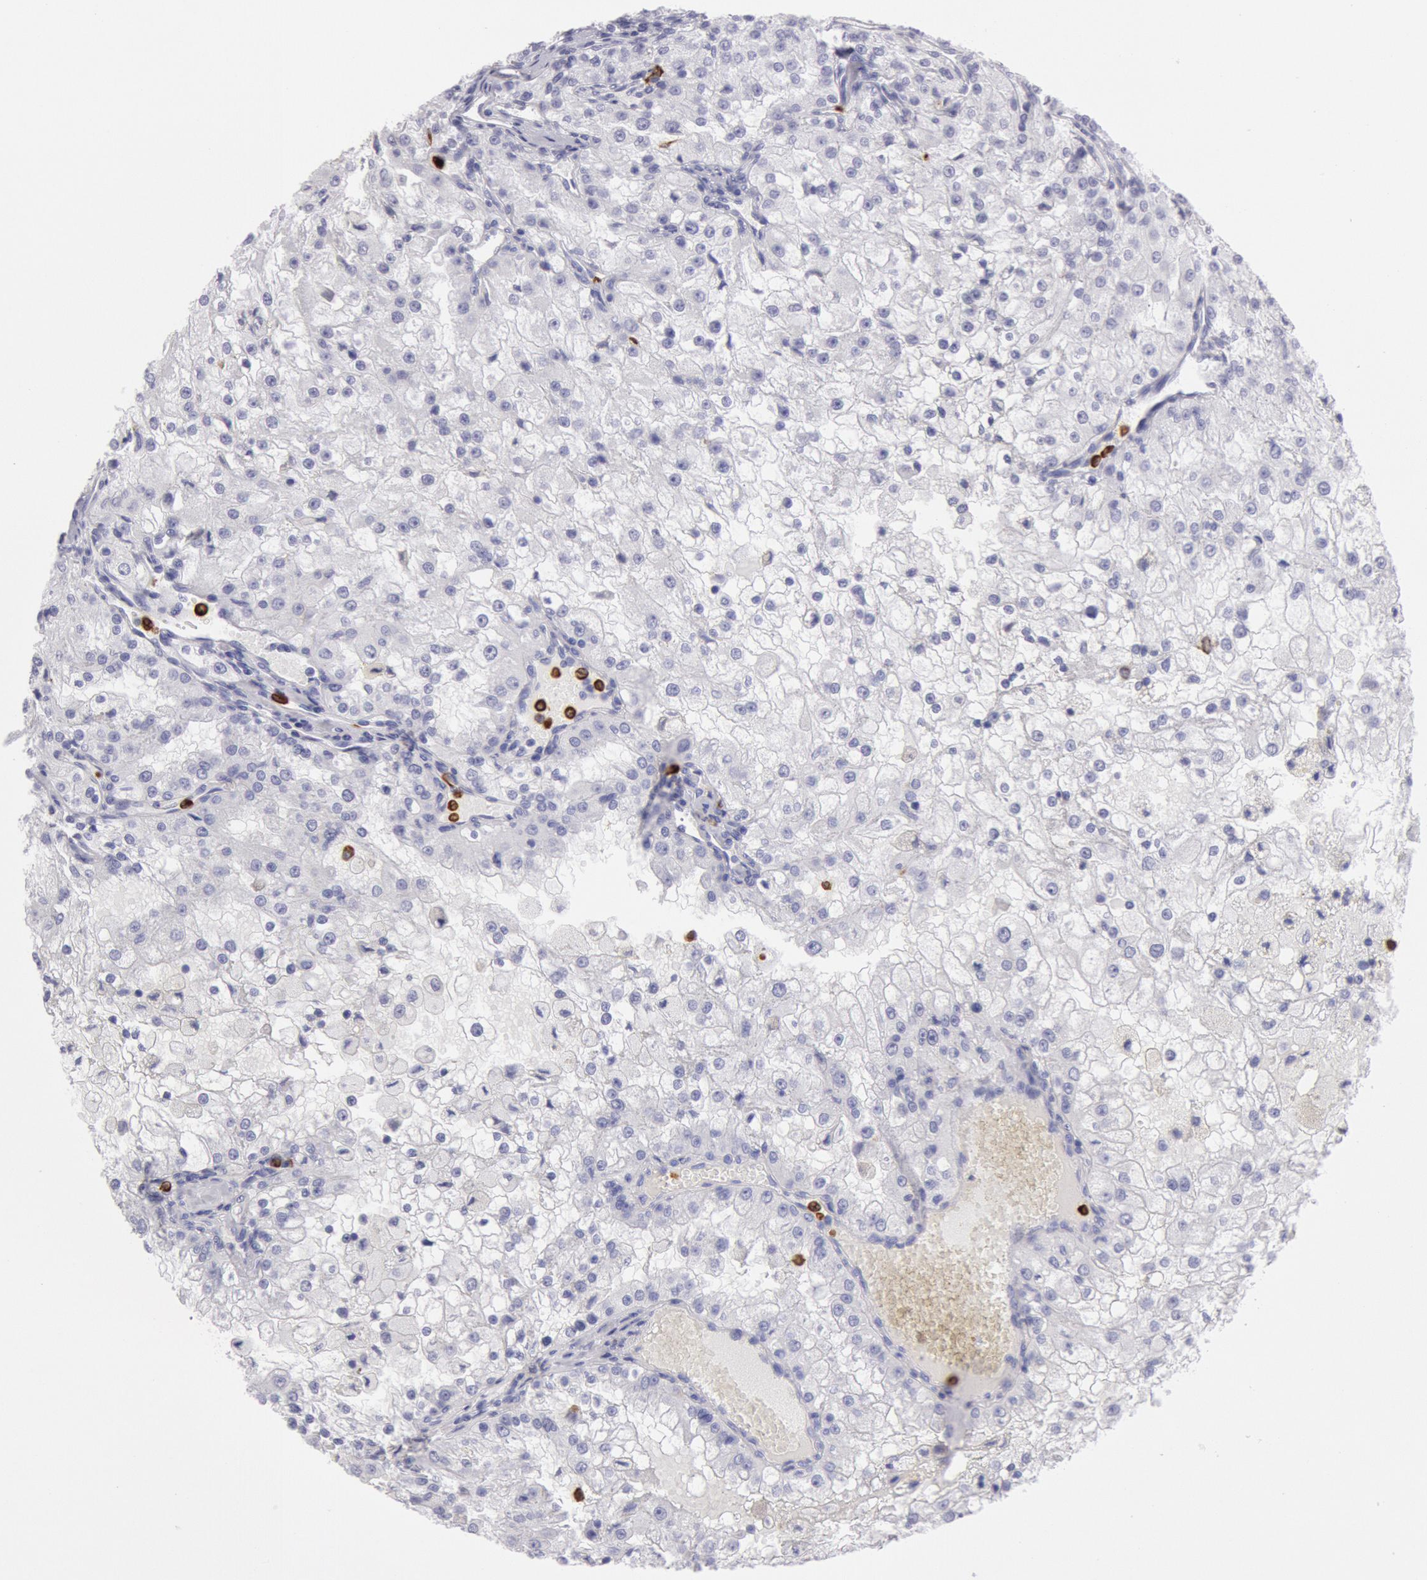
{"staining": {"intensity": "negative", "quantity": "none", "location": "none"}, "tissue": "renal cancer", "cell_type": "Tumor cells", "image_type": "cancer", "snomed": [{"axis": "morphology", "description": "Adenocarcinoma, NOS"}, {"axis": "topography", "description": "Kidney"}], "caption": "Renal cancer stained for a protein using immunohistochemistry reveals no positivity tumor cells.", "gene": "FCN1", "patient": {"sex": "female", "age": 74}}